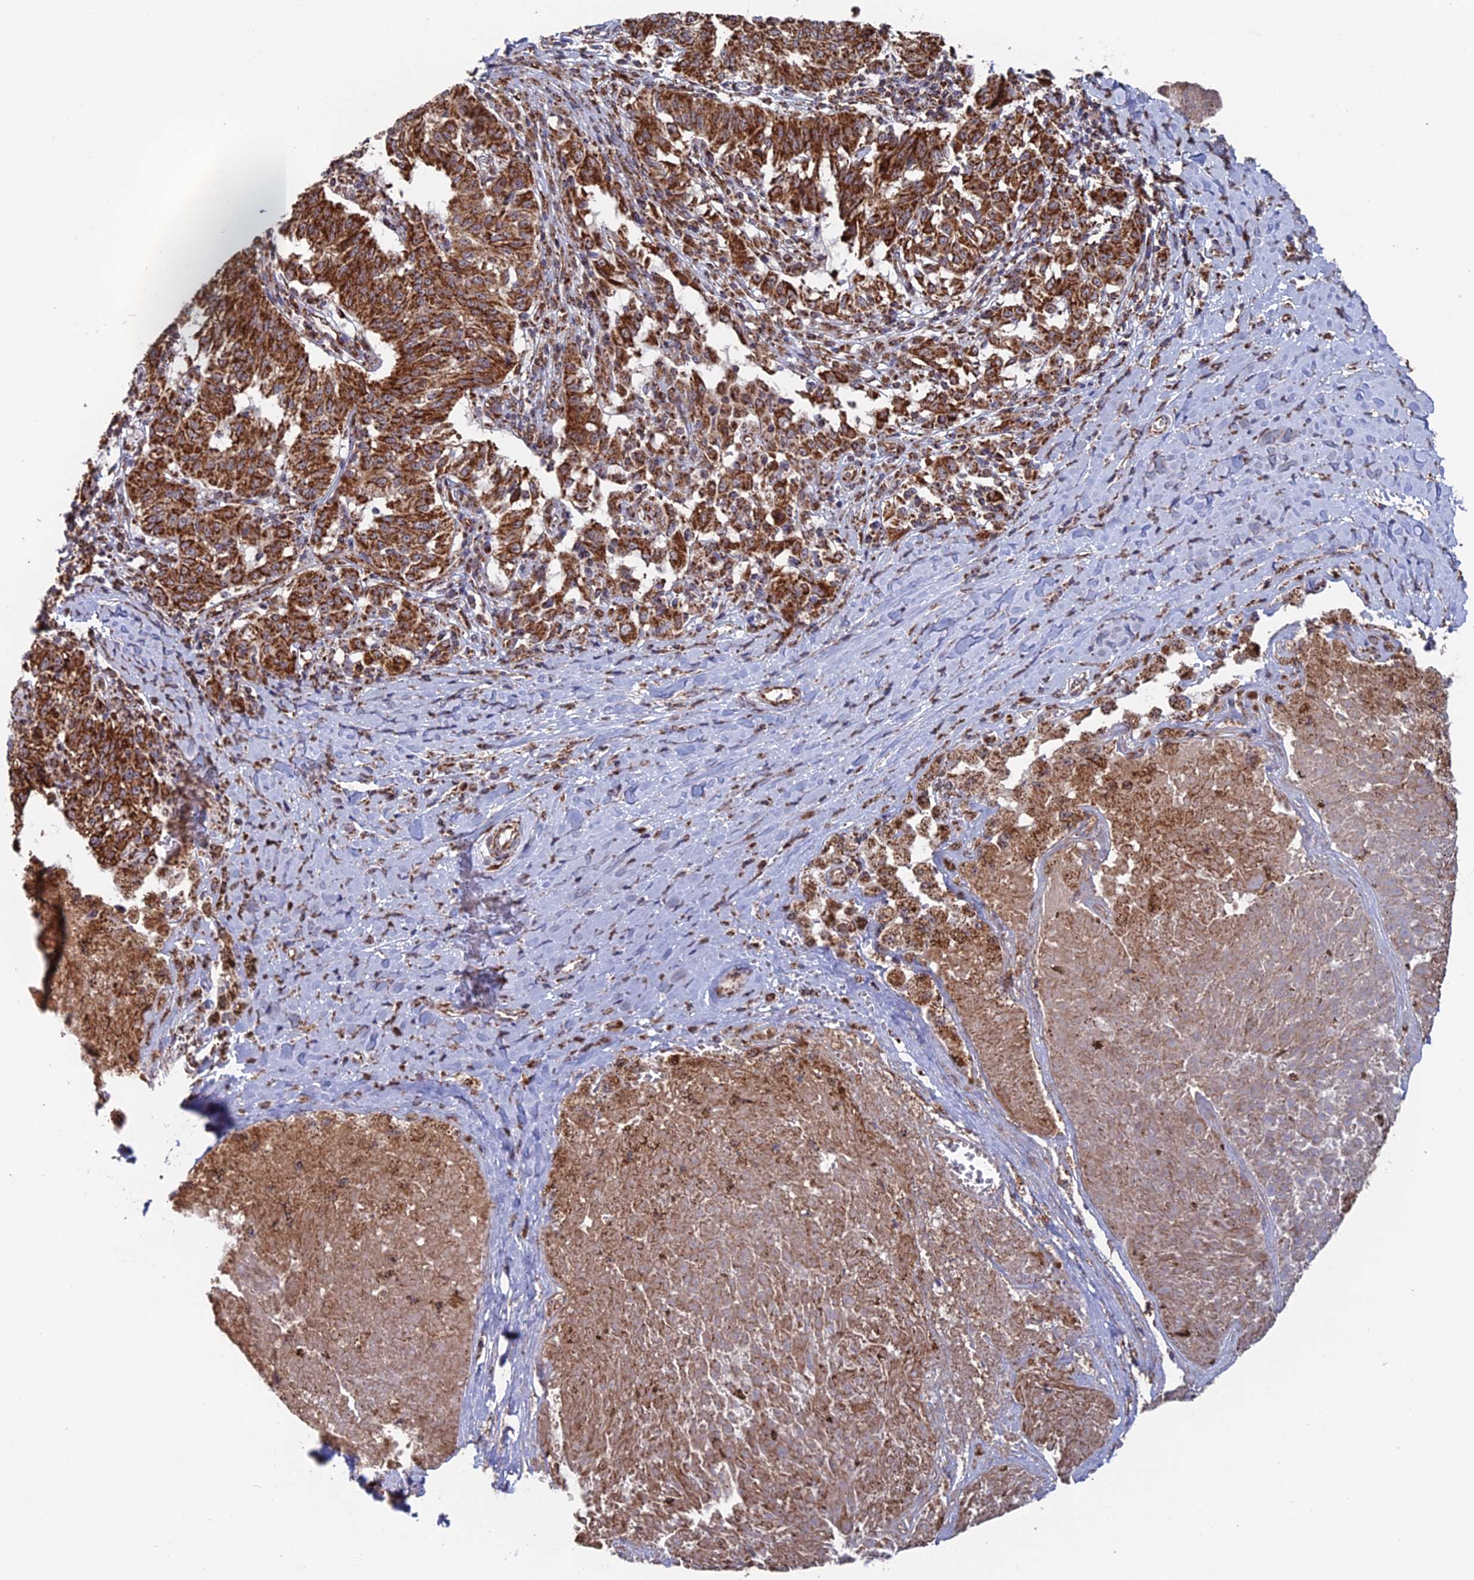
{"staining": {"intensity": "strong", "quantity": ">75%", "location": "cytoplasmic/membranous"}, "tissue": "melanoma", "cell_type": "Tumor cells", "image_type": "cancer", "snomed": [{"axis": "morphology", "description": "Malignant melanoma, NOS"}, {"axis": "topography", "description": "Skin"}], "caption": "This micrograph displays immunohistochemistry staining of malignant melanoma, with high strong cytoplasmic/membranous positivity in approximately >75% of tumor cells.", "gene": "DTYMK", "patient": {"sex": "female", "age": 72}}